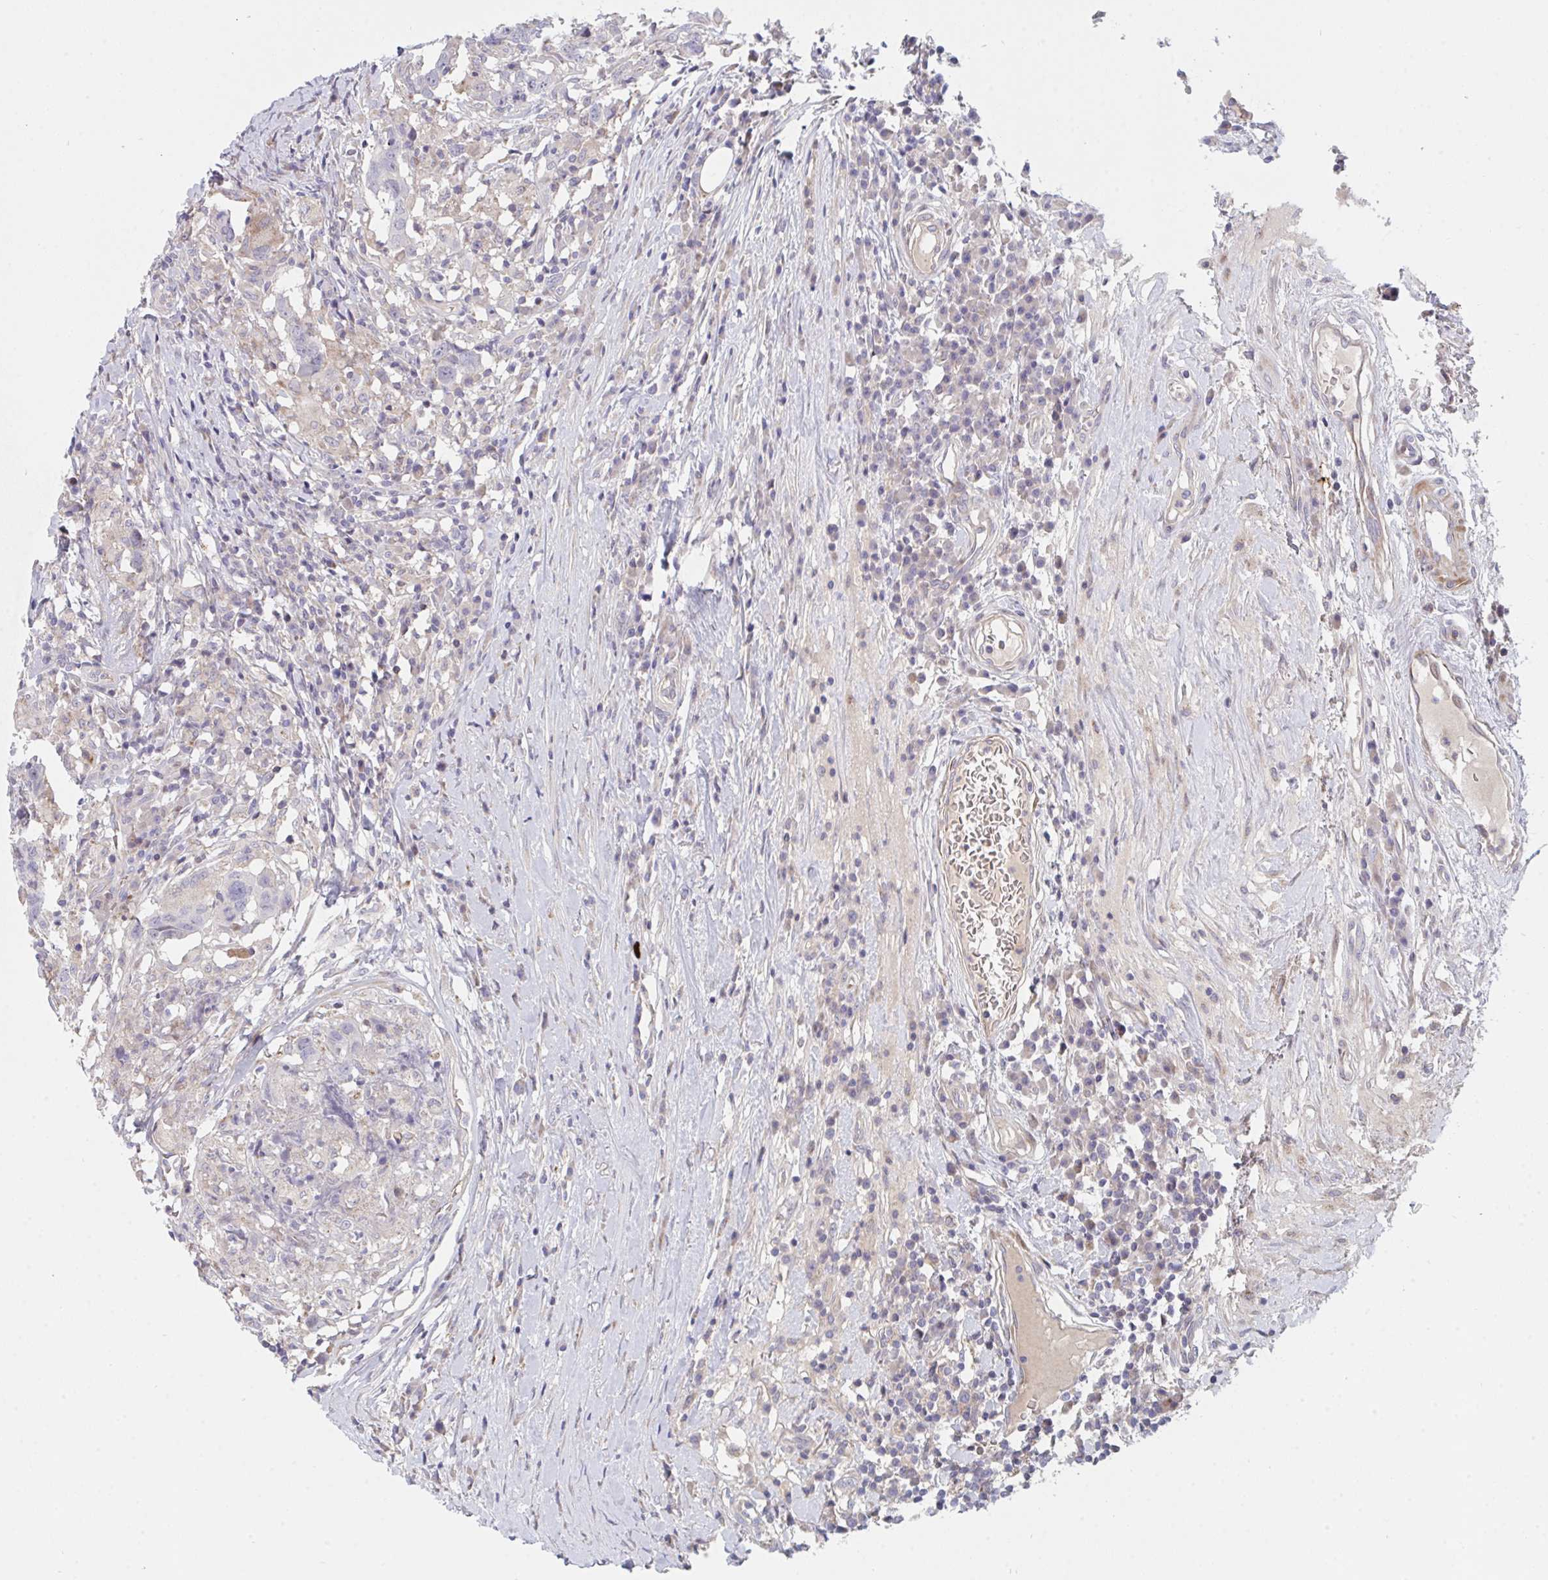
{"staining": {"intensity": "weak", "quantity": "<25%", "location": "cytoplasmic/membranous"}, "tissue": "head and neck cancer", "cell_type": "Tumor cells", "image_type": "cancer", "snomed": [{"axis": "morphology", "description": "Normal tissue, NOS"}, {"axis": "morphology", "description": "Squamous cell carcinoma, NOS"}, {"axis": "topography", "description": "Skeletal muscle"}, {"axis": "topography", "description": "Vascular tissue"}, {"axis": "topography", "description": "Peripheral nerve tissue"}, {"axis": "topography", "description": "Head-Neck"}], "caption": "An image of human head and neck cancer is negative for staining in tumor cells.", "gene": "TNFSF4", "patient": {"sex": "male", "age": 66}}